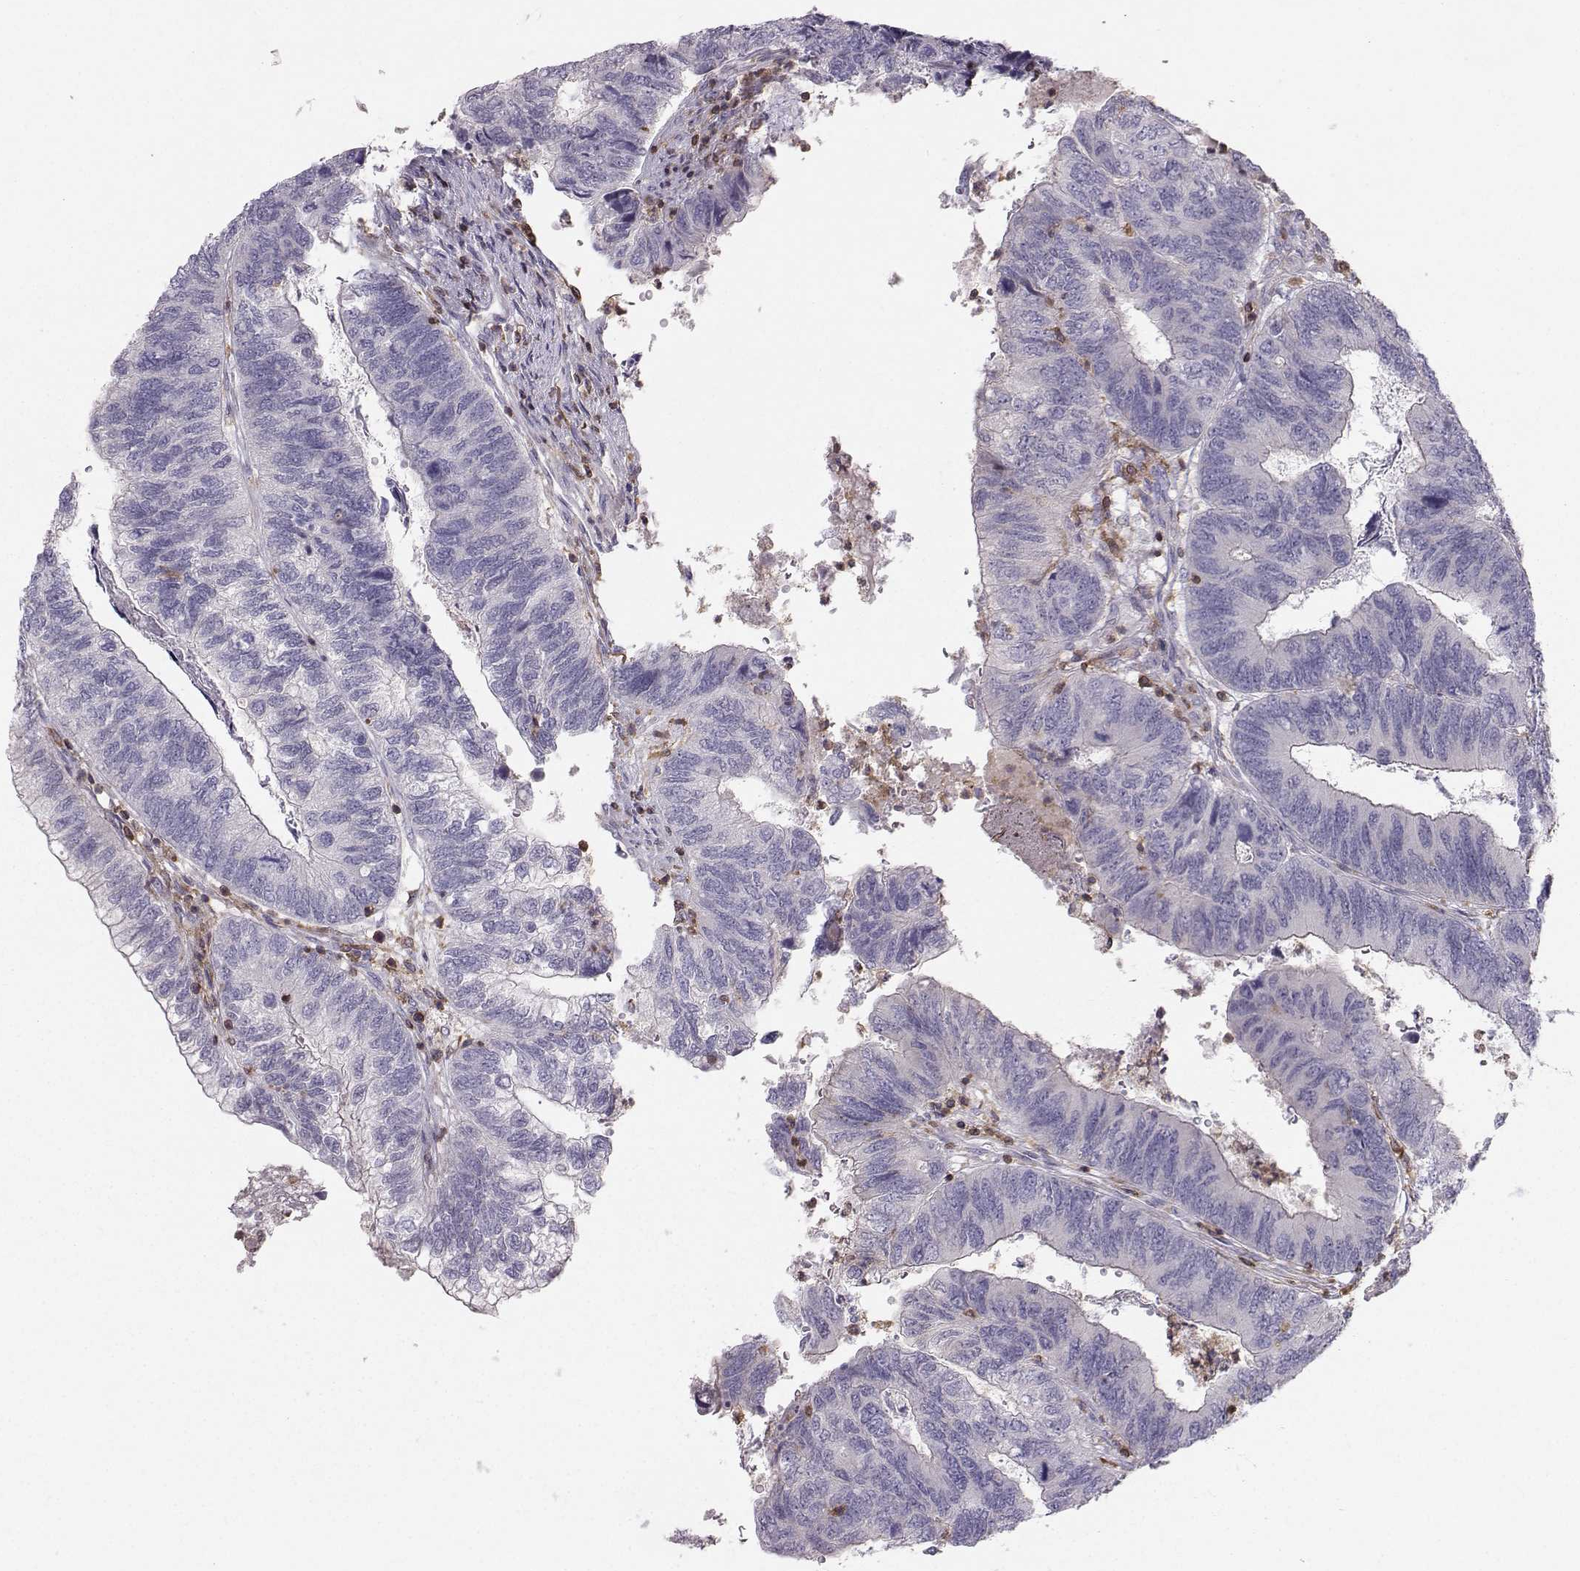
{"staining": {"intensity": "negative", "quantity": "none", "location": "none"}, "tissue": "colorectal cancer", "cell_type": "Tumor cells", "image_type": "cancer", "snomed": [{"axis": "morphology", "description": "Adenocarcinoma, NOS"}, {"axis": "topography", "description": "Colon"}], "caption": "Colorectal cancer was stained to show a protein in brown. There is no significant expression in tumor cells.", "gene": "ZBTB32", "patient": {"sex": "female", "age": 67}}